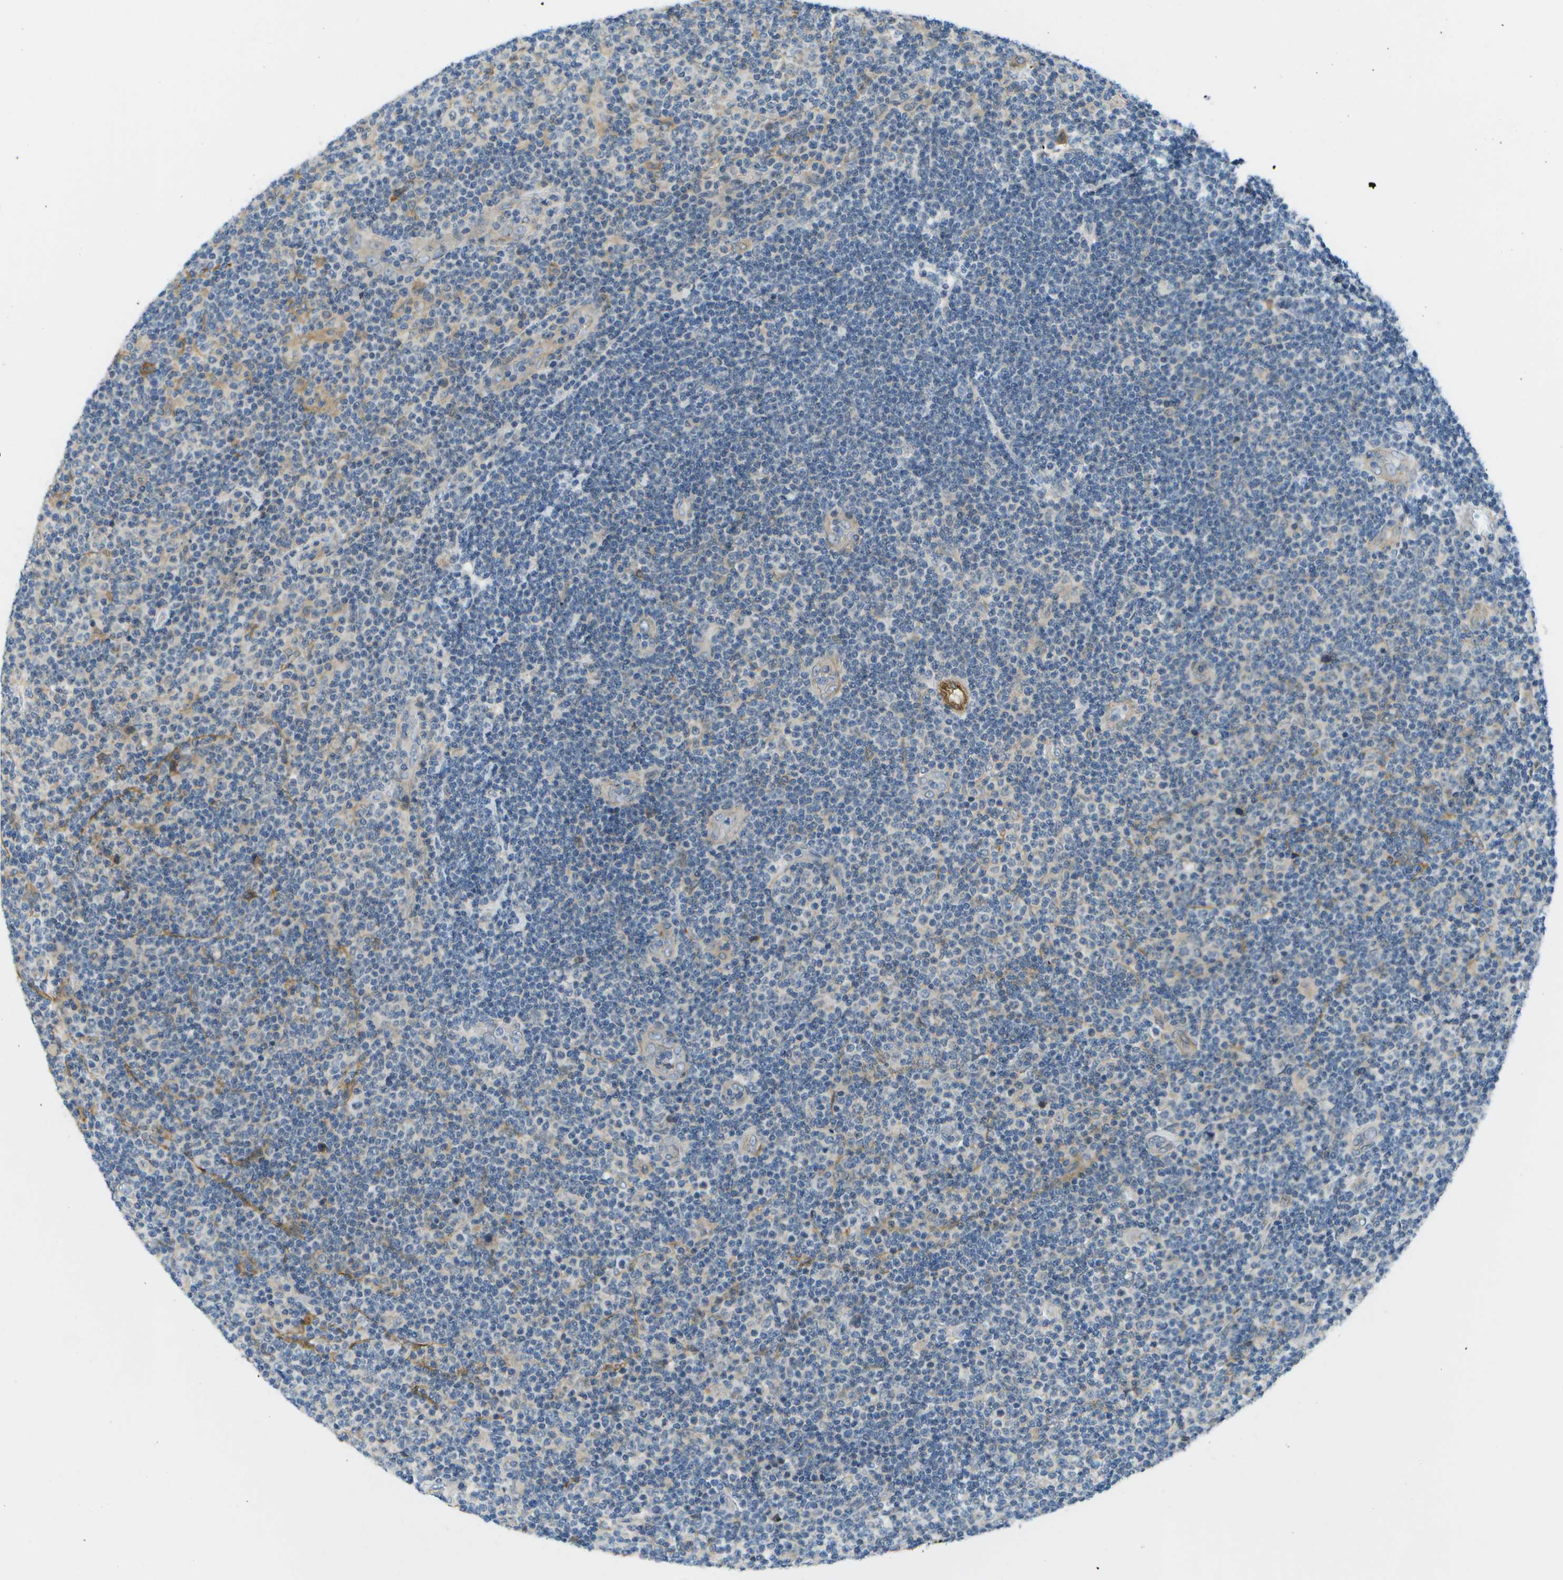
{"staining": {"intensity": "negative", "quantity": "none", "location": "none"}, "tissue": "lymphoma", "cell_type": "Tumor cells", "image_type": "cancer", "snomed": [{"axis": "morphology", "description": "Malignant lymphoma, non-Hodgkin's type, Low grade"}, {"axis": "topography", "description": "Lymph node"}], "caption": "Immunohistochemistry of human lymphoma reveals no expression in tumor cells.", "gene": "KIAA0040", "patient": {"sex": "male", "age": 83}}